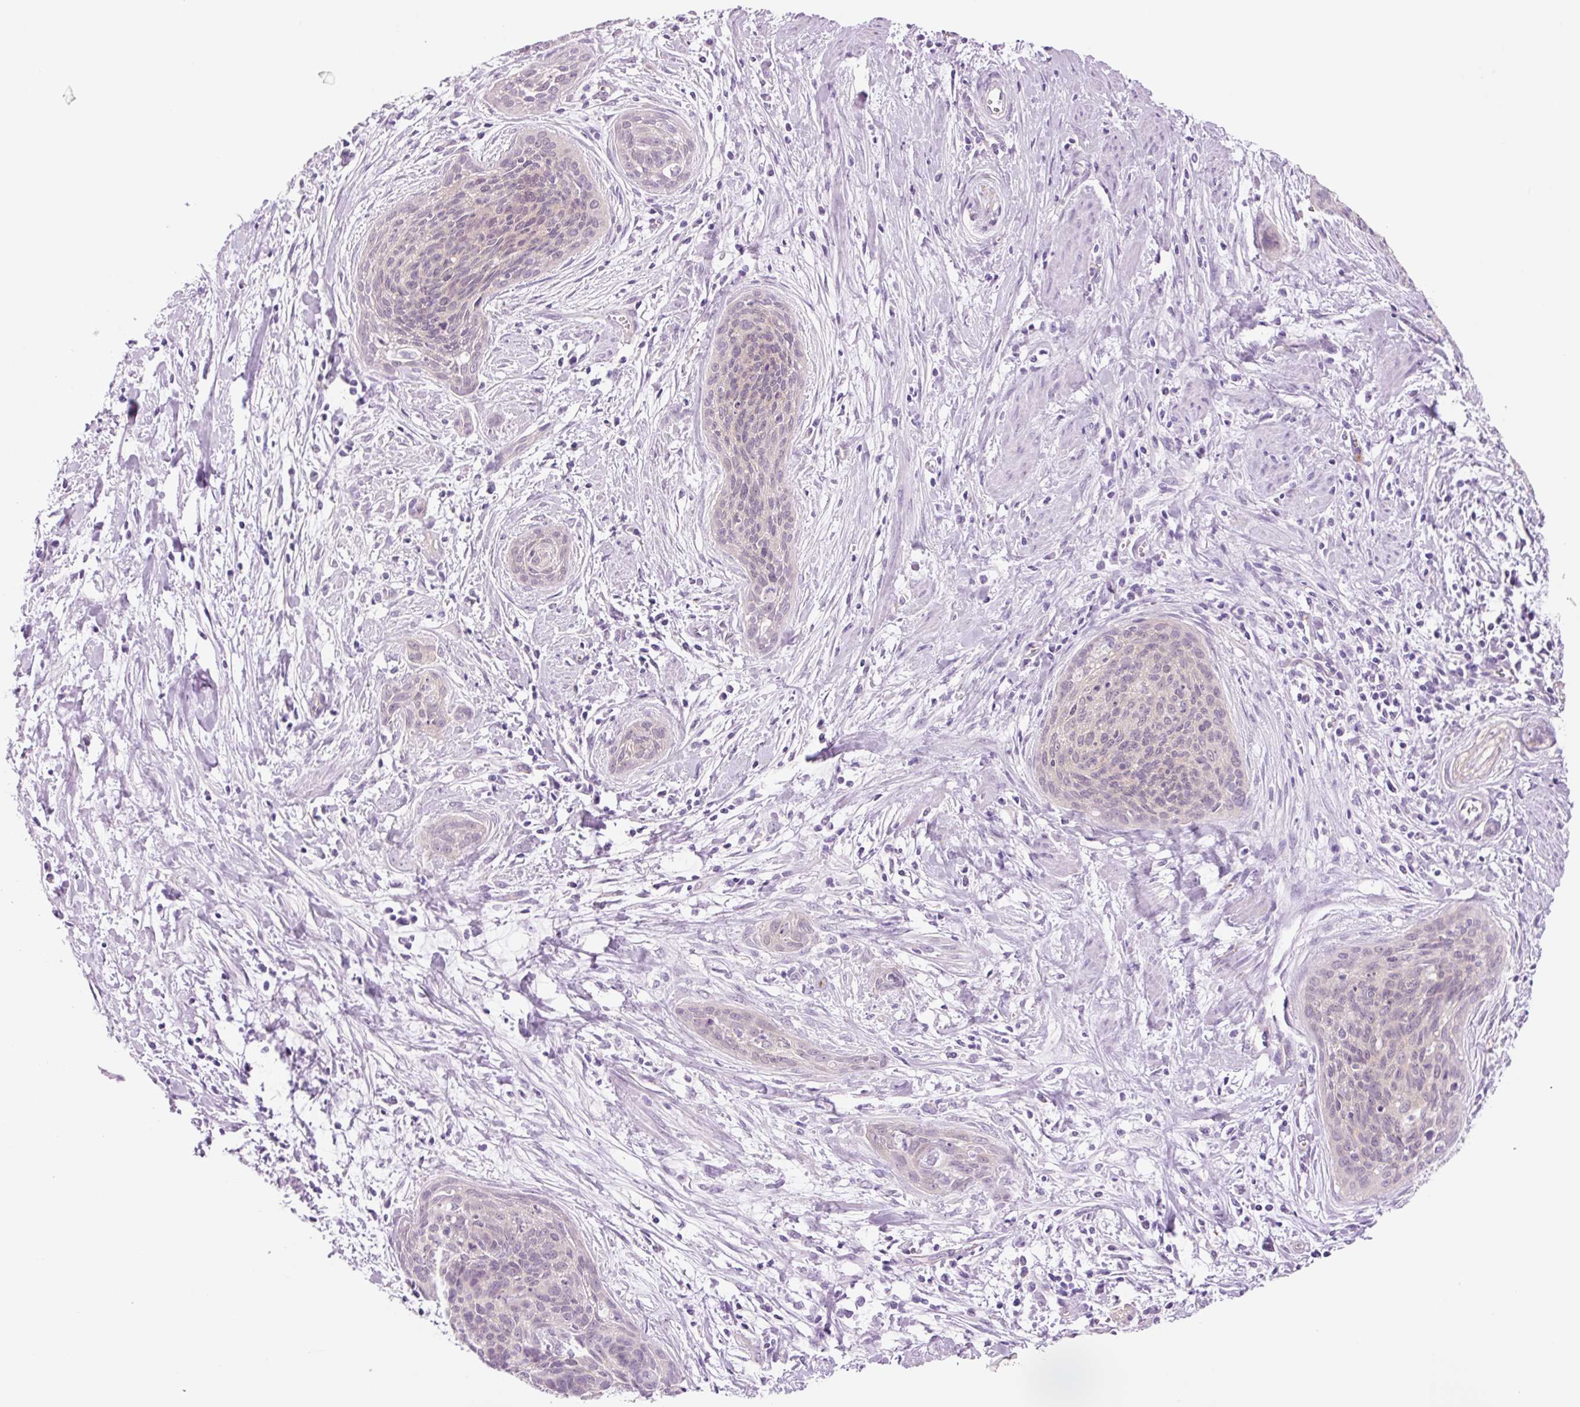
{"staining": {"intensity": "negative", "quantity": "none", "location": "none"}, "tissue": "cervical cancer", "cell_type": "Tumor cells", "image_type": "cancer", "snomed": [{"axis": "morphology", "description": "Squamous cell carcinoma, NOS"}, {"axis": "topography", "description": "Cervix"}], "caption": "Tumor cells are negative for protein expression in human cervical cancer.", "gene": "HSPA4L", "patient": {"sex": "female", "age": 55}}